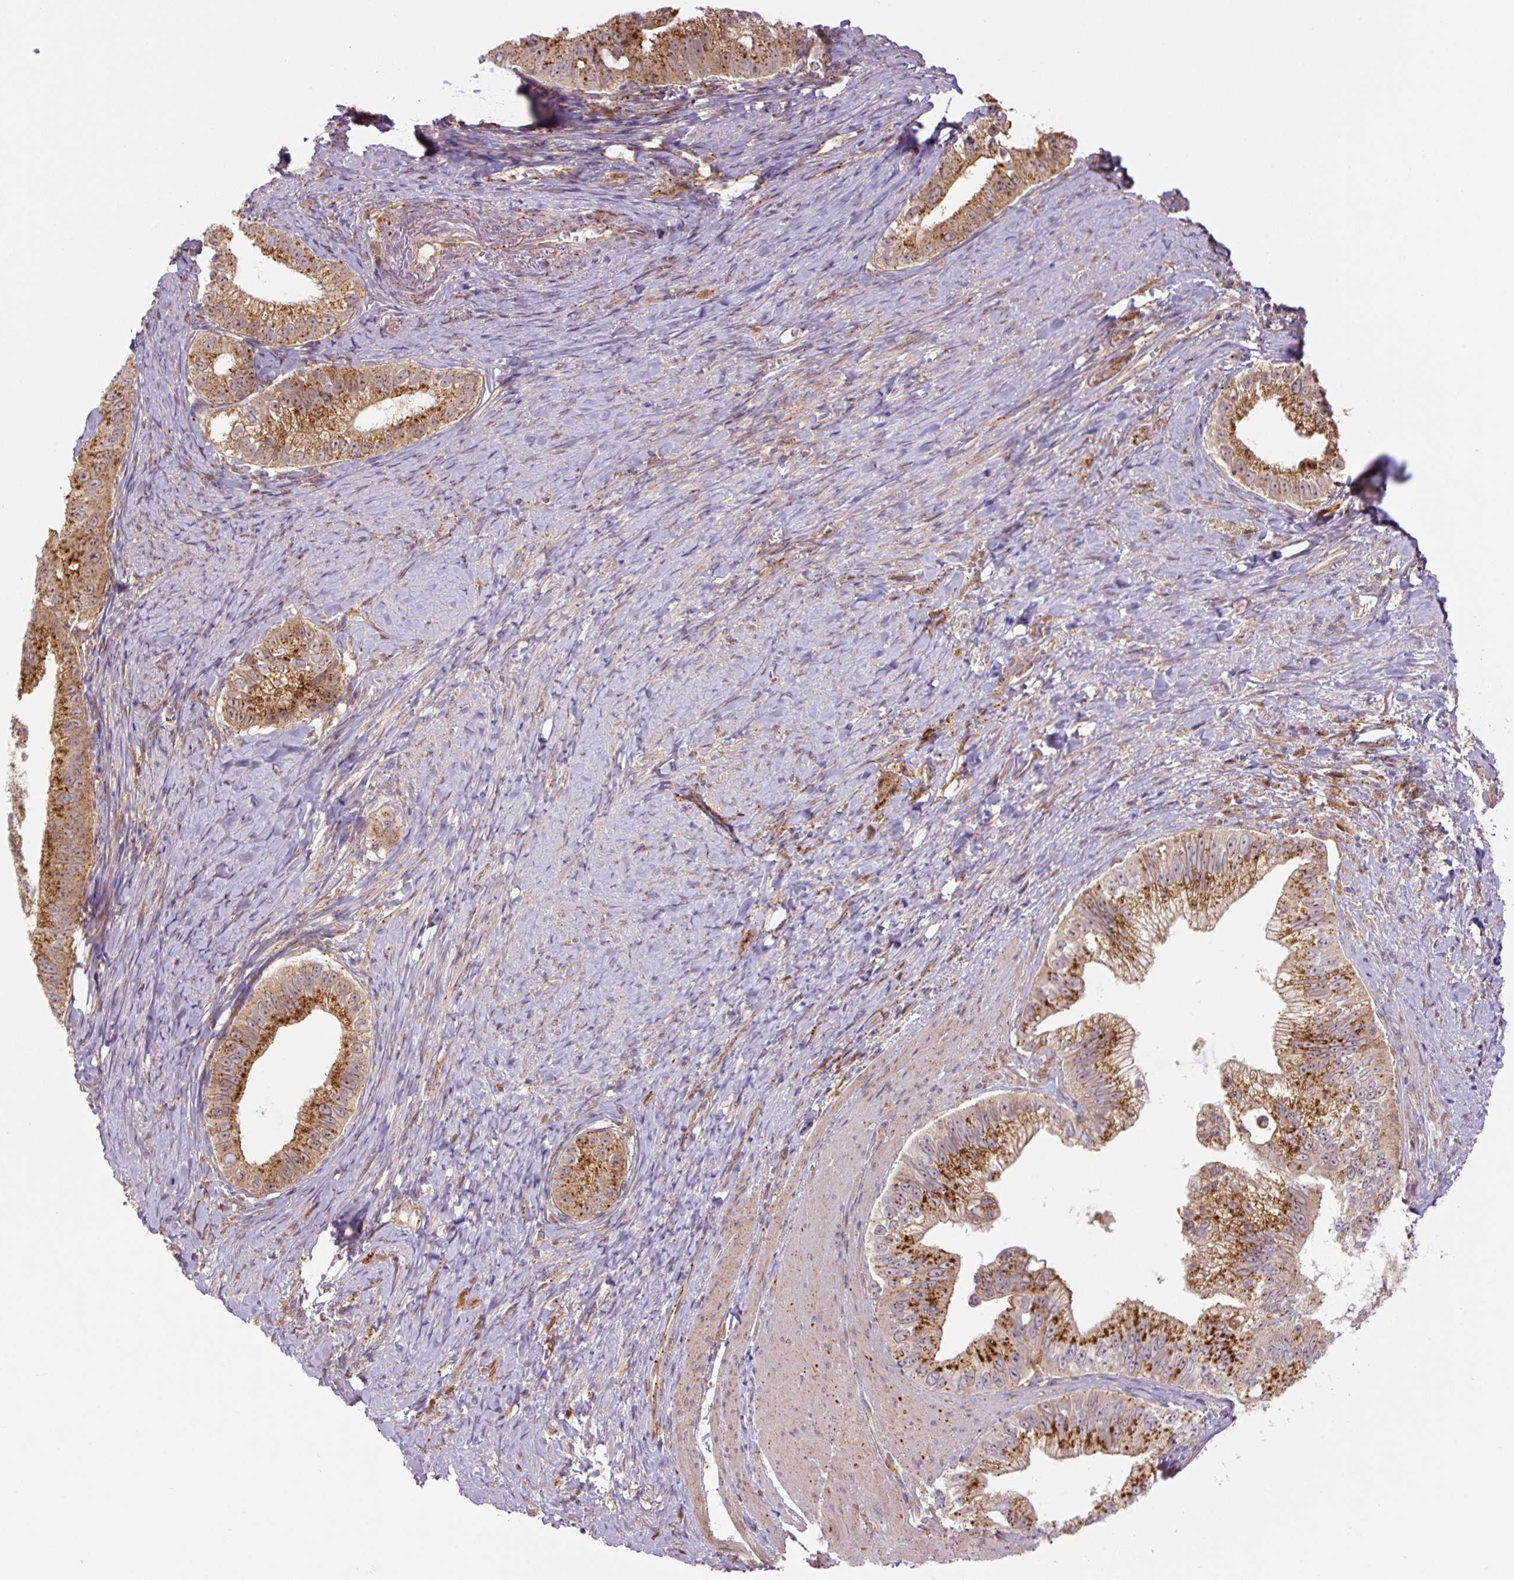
{"staining": {"intensity": "strong", "quantity": ">75%", "location": "cytoplasmic/membranous"}, "tissue": "pancreatic cancer", "cell_type": "Tumor cells", "image_type": "cancer", "snomed": [{"axis": "morphology", "description": "Adenocarcinoma, NOS"}, {"axis": "topography", "description": "Pancreas"}], "caption": "Human adenocarcinoma (pancreatic) stained with a protein marker reveals strong staining in tumor cells.", "gene": "ZSWIM7", "patient": {"sex": "male", "age": 70}}